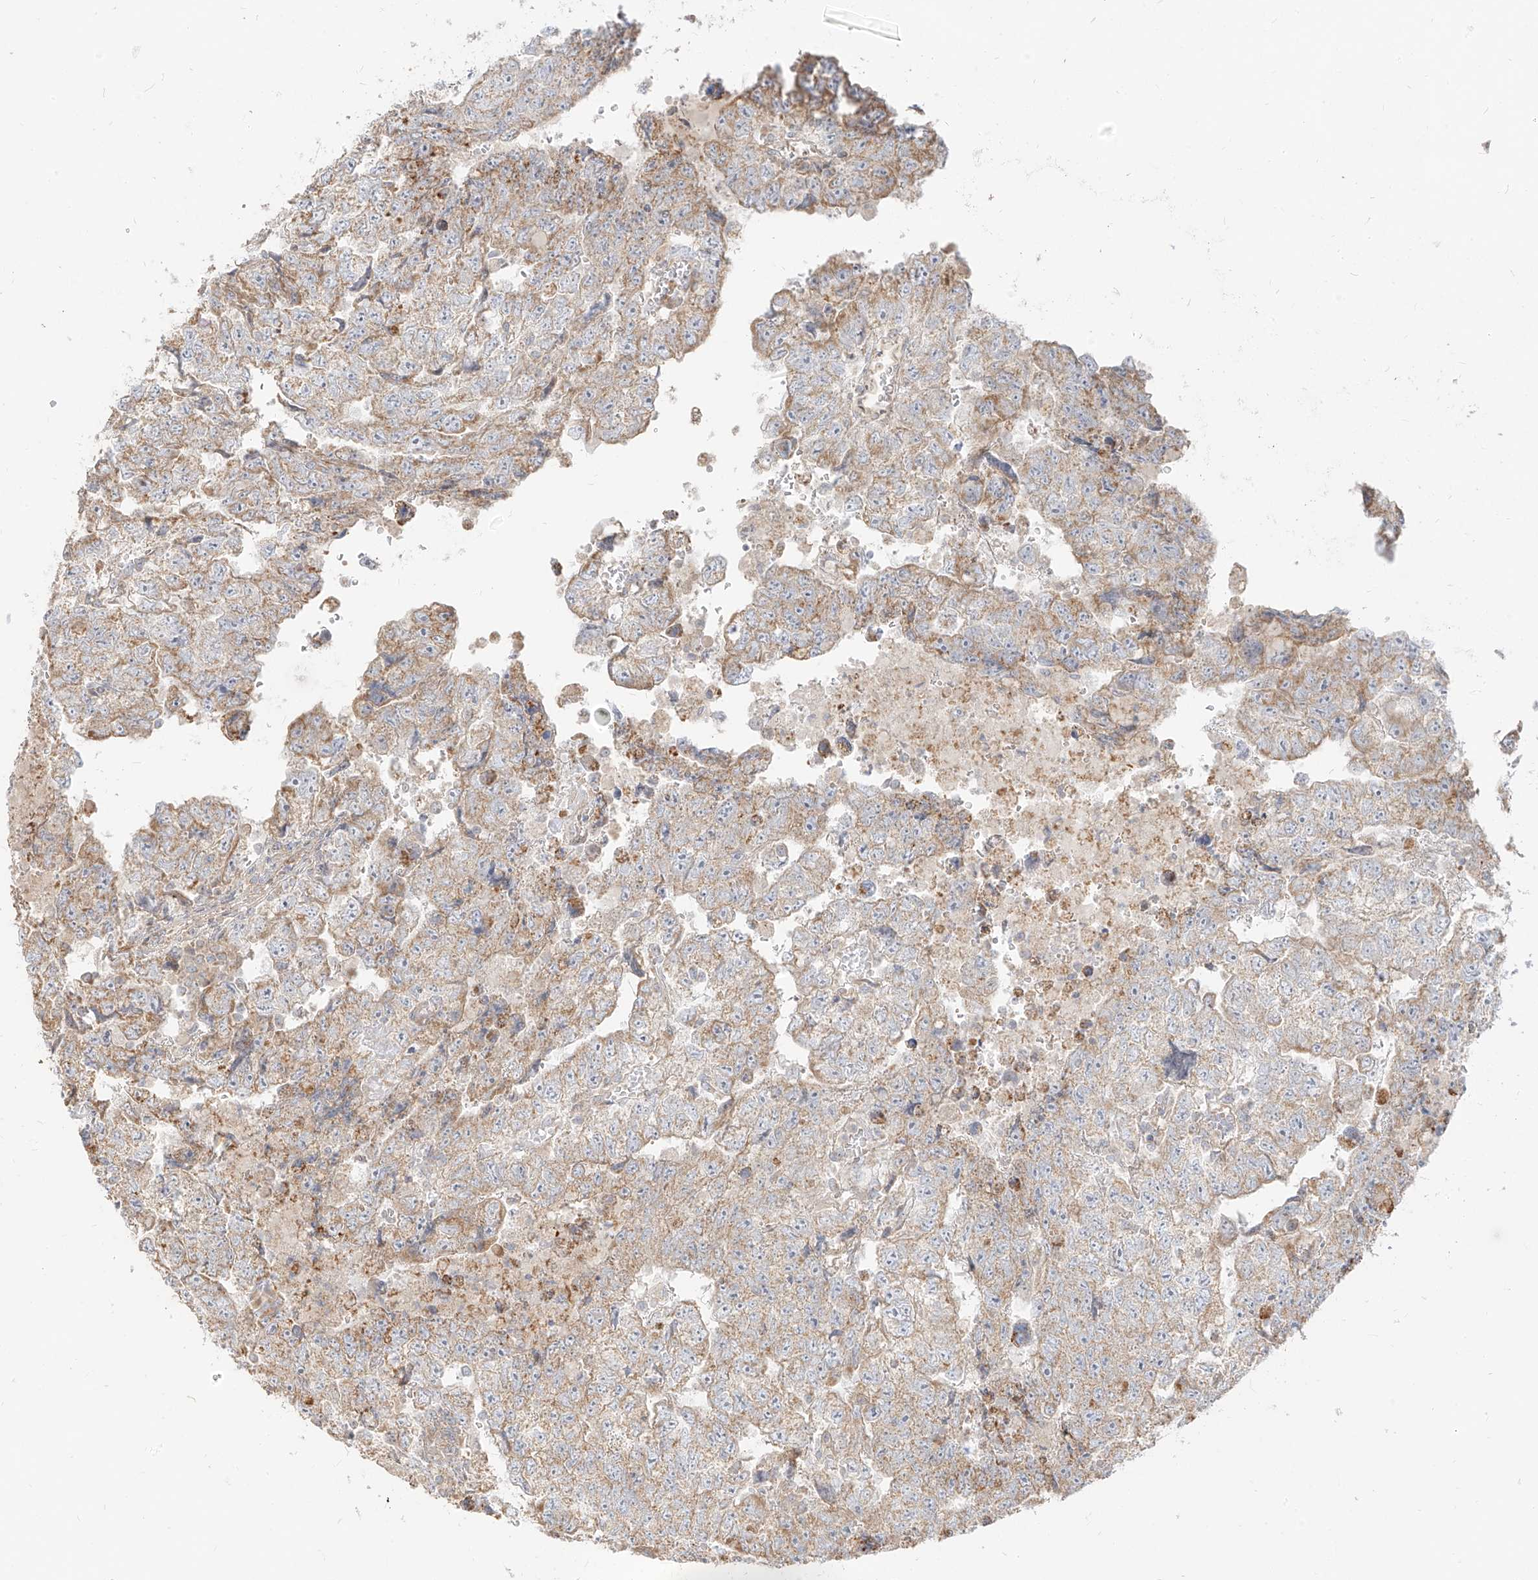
{"staining": {"intensity": "weak", "quantity": ">75%", "location": "cytoplasmic/membranous"}, "tissue": "testis cancer", "cell_type": "Tumor cells", "image_type": "cancer", "snomed": [{"axis": "morphology", "description": "Carcinoma, Embryonal, NOS"}, {"axis": "topography", "description": "Testis"}], "caption": "This is an image of immunohistochemistry (IHC) staining of testis embryonal carcinoma, which shows weak expression in the cytoplasmic/membranous of tumor cells.", "gene": "ZIM3", "patient": {"sex": "male", "age": 36}}